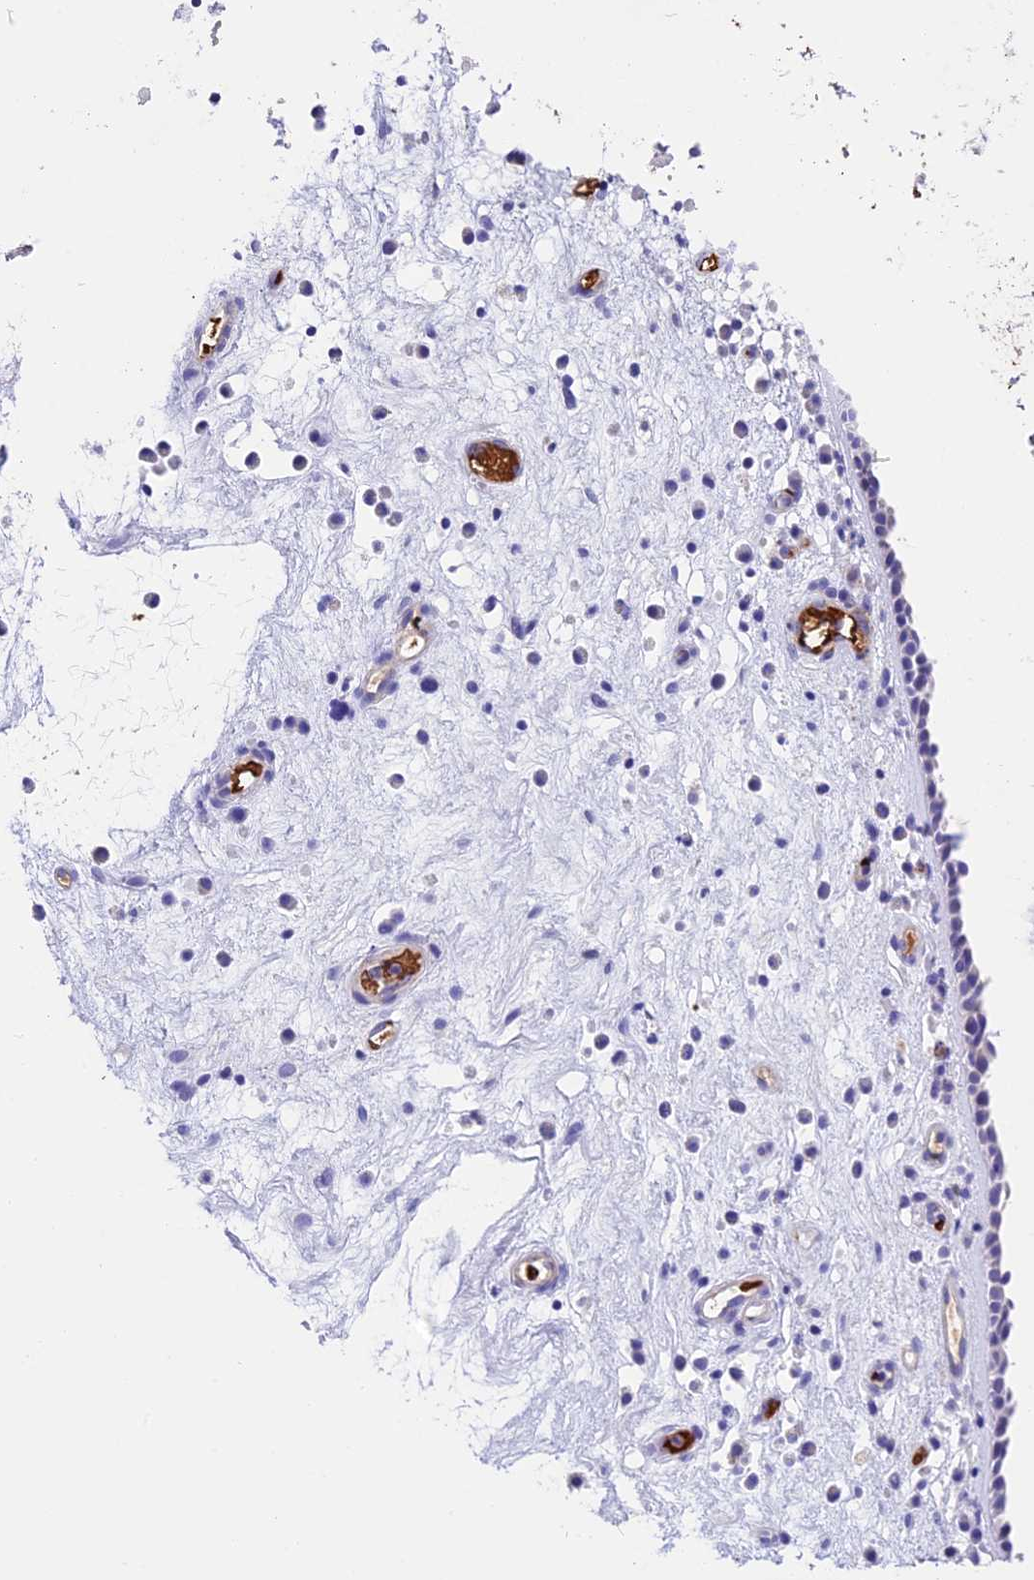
{"staining": {"intensity": "negative", "quantity": "none", "location": "none"}, "tissue": "nasopharynx", "cell_type": "Respiratory epithelial cells", "image_type": "normal", "snomed": [{"axis": "morphology", "description": "Normal tissue, NOS"}, {"axis": "morphology", "description": "Inflammation, NOS"}, {"axis": "morphology", "description": "Malignant melanoma, Metastatic site"}, {"axis": "topography", "description": "Nasopharynx"}], "caption": "Immunohistochemistry (IHC) of unremarkable nasopharynx exhibits no expression in respiratory epithelial cells.", "gene": "TNNC2", "patient": {"sex": "male", "age": 70}}